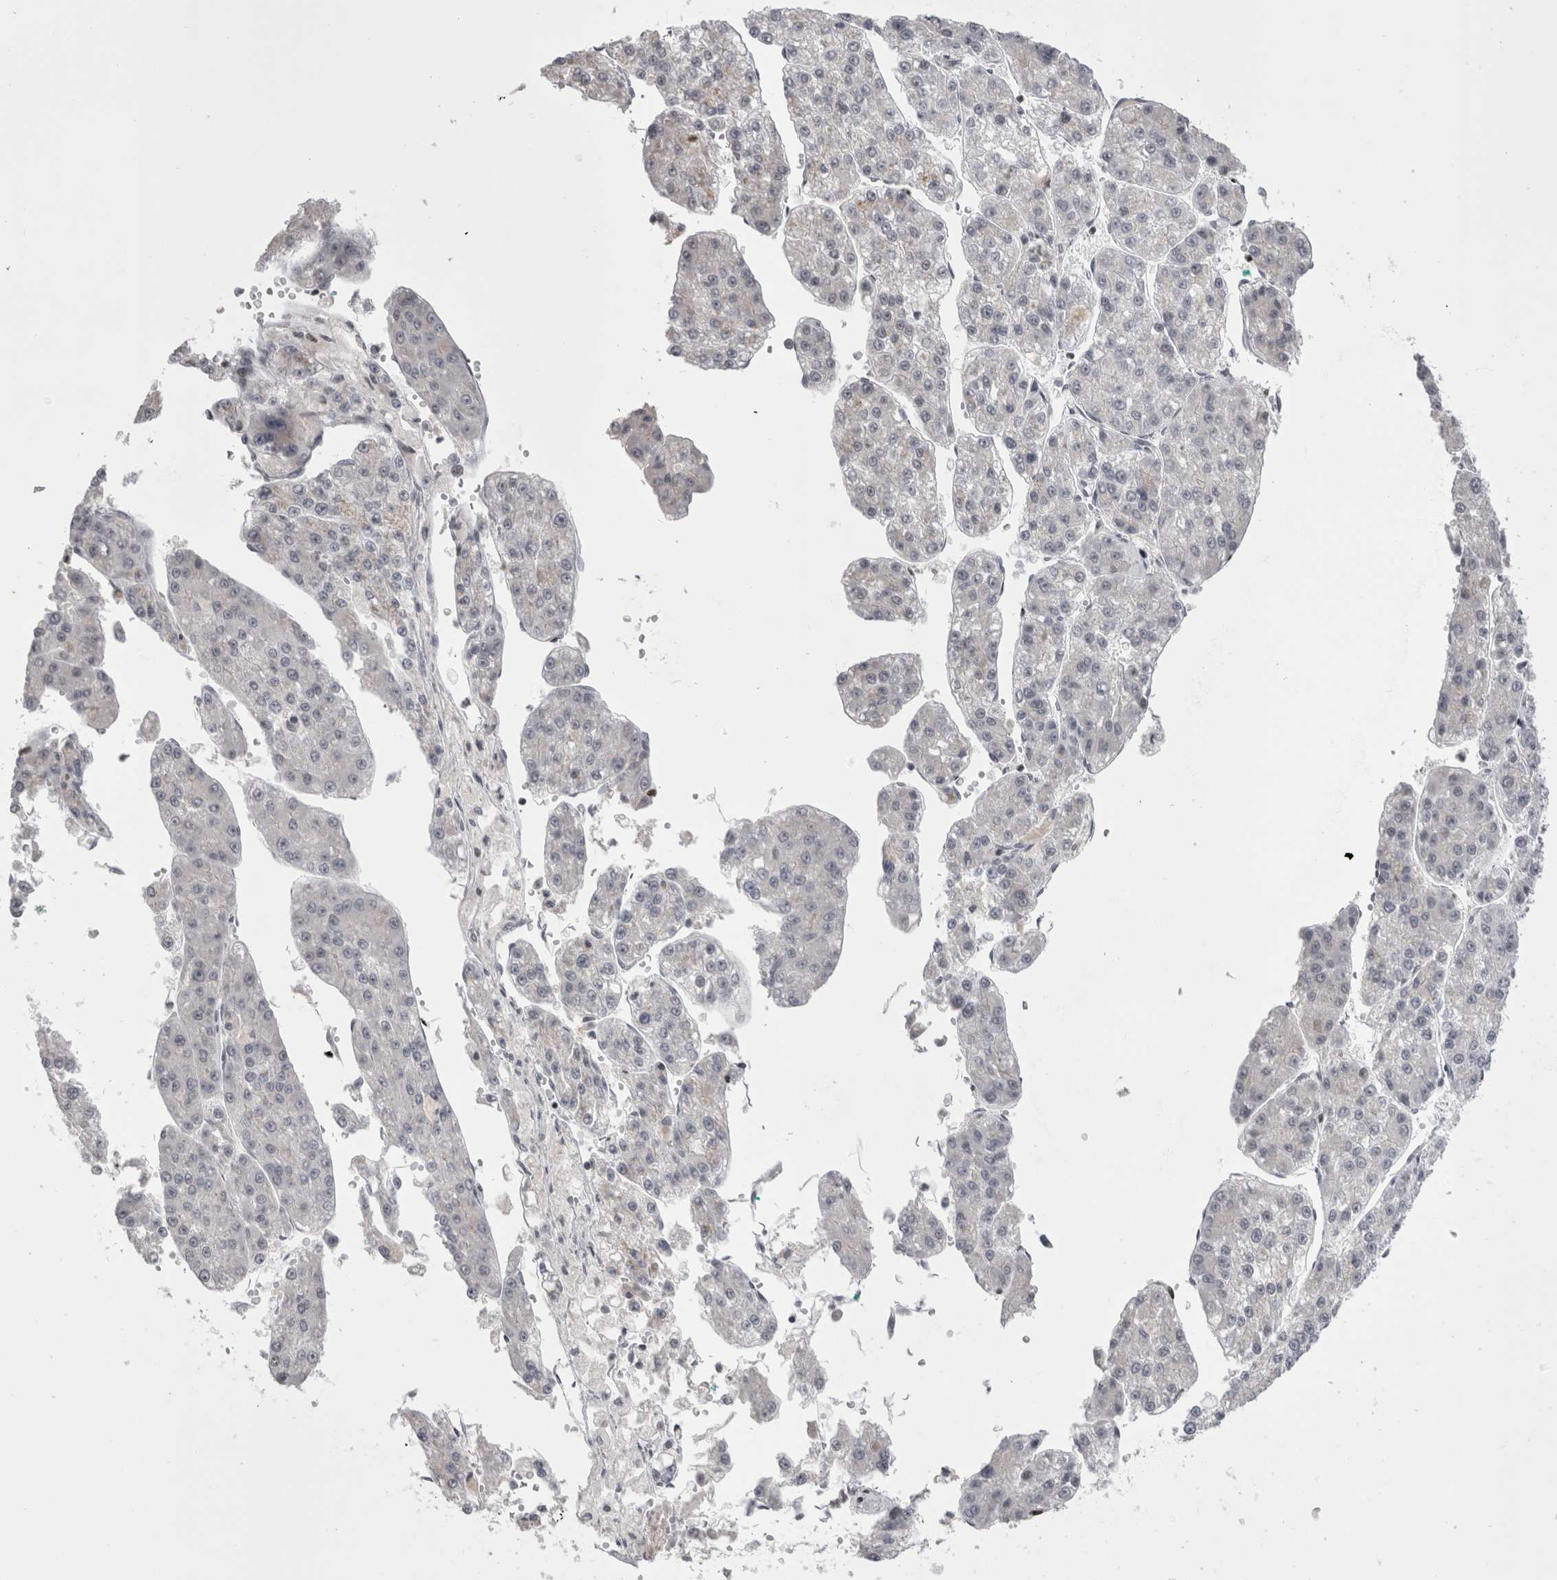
{"staining": {"intensity": "negative", "quantity": "none", "location": "none"}, "tissue": "liver cancer", "cell_type": "Tumor cells", "image_type": "cancer", "snomed": [{"axis": "morphology", "description": "Carcinoma, Hepatocellular, NOS"}, {"axis": "topography", "description": "Liver"}], "caption": "DAB immunohistochemical staining of liver cancer (hepatocellular carcinoma) shows no significant positivity in tumor cells. (DAB IHC, high magnification).", "gene": "FNDC8", "patient": {"sex": "female", "age": 73}}